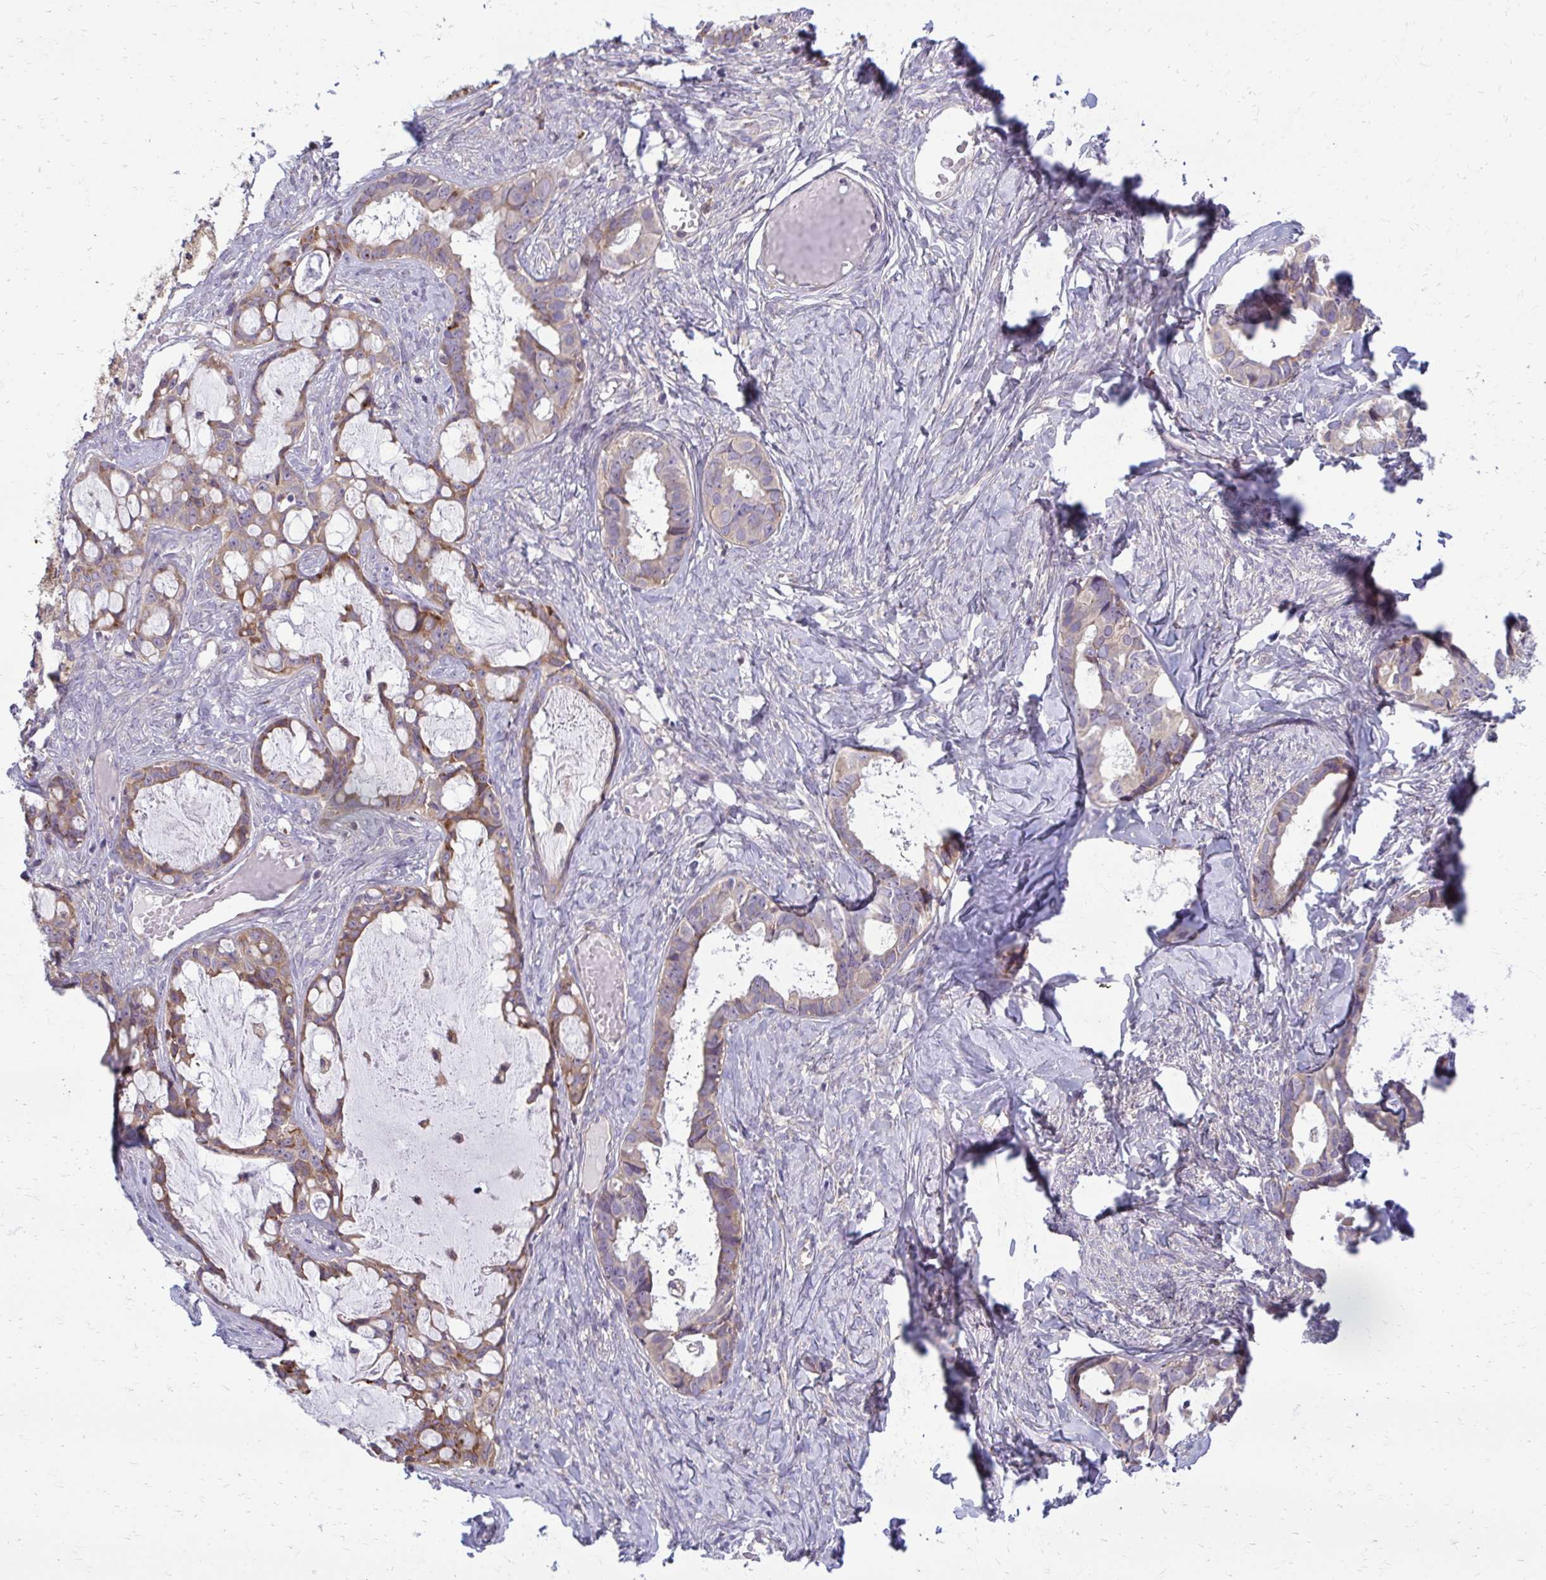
{"staining": {"intensity": "moderate", "quantity": "25%-75%", "location": "cytoplasmic/membranous"}, "tissue": "ovarian cancer", "cell_type": "Tumor cells", "image_type": "cancer", "snomed": [{"axis": "morphology", "description": "Cystadenocarcinoma, serous, NOS"}, {"axis": "topography", "description": "Ovary"}], "caption": "DAB immunohistochemical staining of ovarian serous cystadenocarcinoma shows moderate cytoplasmic/membranous protein positivity in about 25%-75% of tumor cells.", "gene": "CEMP1", "patient": {"sex": "female", "age": 69}}